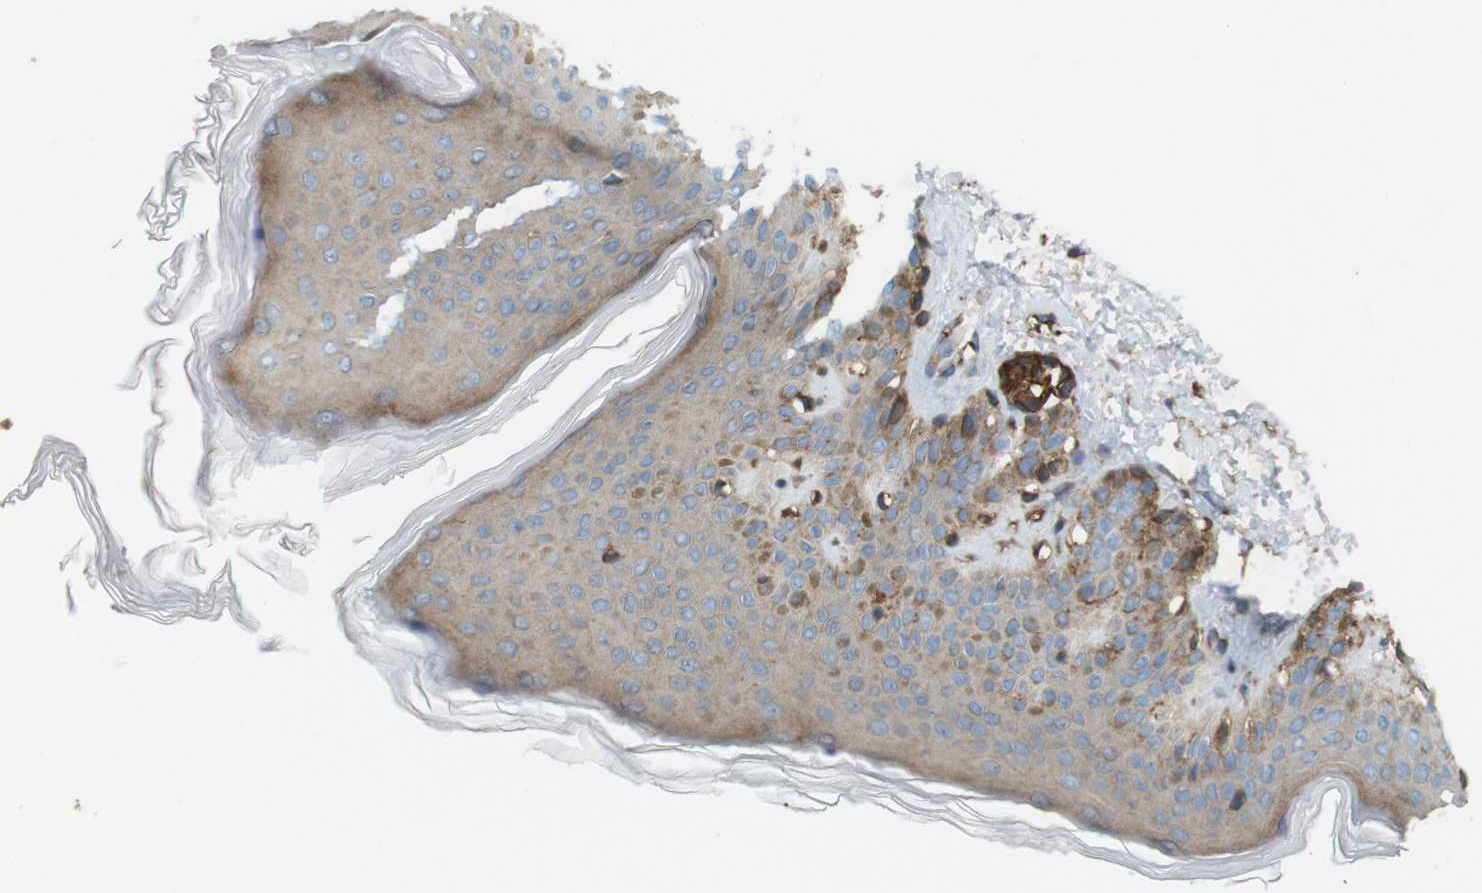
{"staining": {"intensity": "moderate", "quantity": ">75%", "location": "cytoplasmic/membranous"}, "tissue": "skin", "cell_type": "Fibroblasts", "image_type": "normal", "snomed": [{"axis": "morphology", "description": "Normal tissue, NOS"}, {"axis": "topography", "description": "Skin"}], "caption": "Immunohistochemistry (IHC) staining of benign skin, which displays medium levels of moderate cytoplasmic/membranous expression in approximately >75% of fibroblasts indicating moderate cytoplasmic/membranous protein positivity. The staining was performed using DAB (3,3'-diaminobenzidine) (brown) for protein detection and nuclei were counterstained in hematoxylin (blue).", "gene": "DDAH2", "patient": {"sex": "male", "age": 16}}